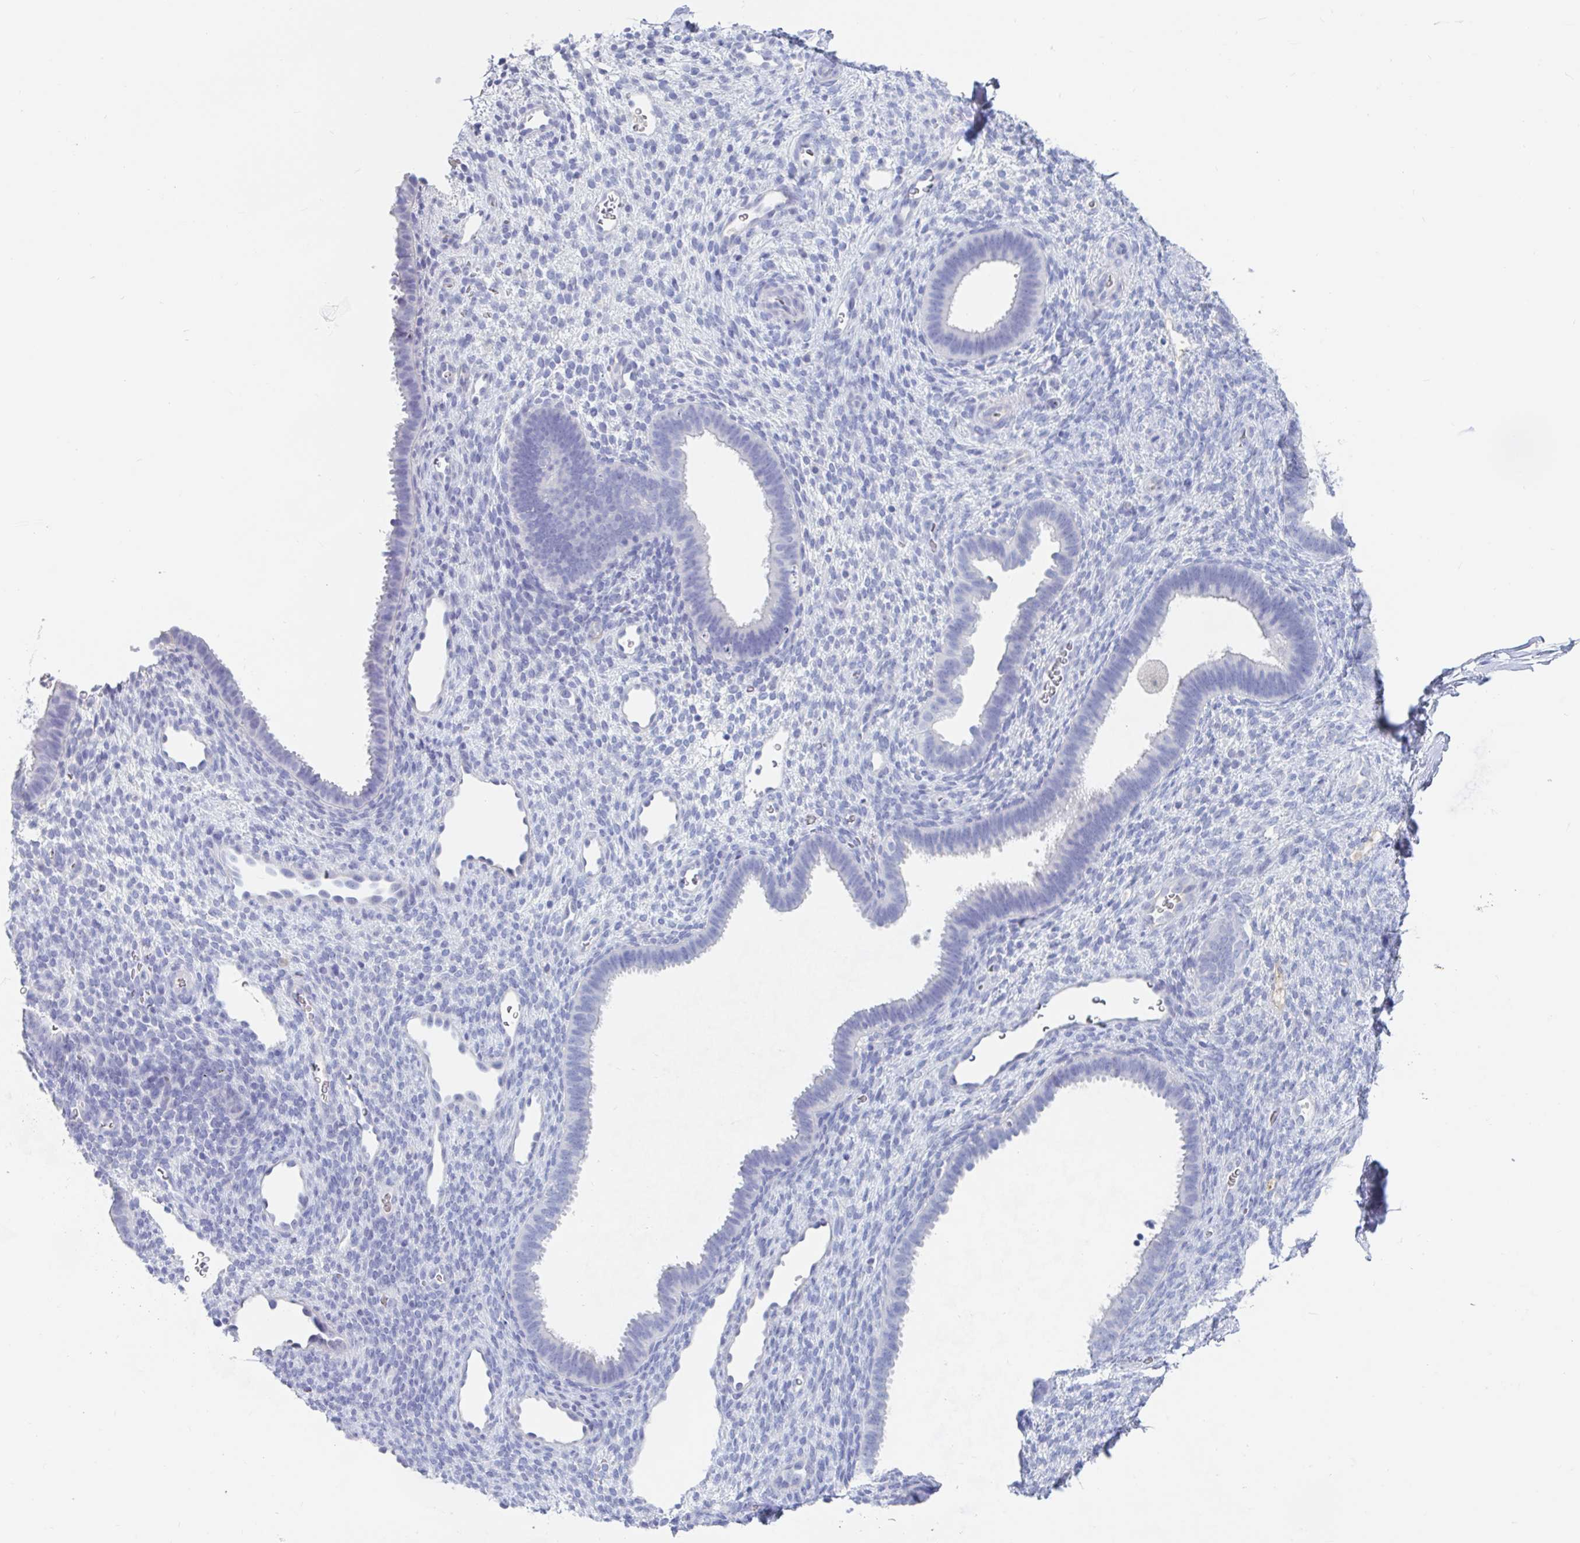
{"staining": {"intensity": "negative", "quantity": "none", "location": "none"}, "tissue": "endometrium", "cell_type": "Cells in endometrial stroma", "image_type": "normal", "snomed": [{"axis": "morphology", "description": "Normal tissue, NOS"}, {"axis": "topography", "description": "Endometrium"}], "caption": "The immunohistochemistry (IHC) histopathology image has no significant staining in cells in endometrial stroma of endometrium.", "gene": "ZNHIT2", "patient": {"sex": "female", "age": 34}}